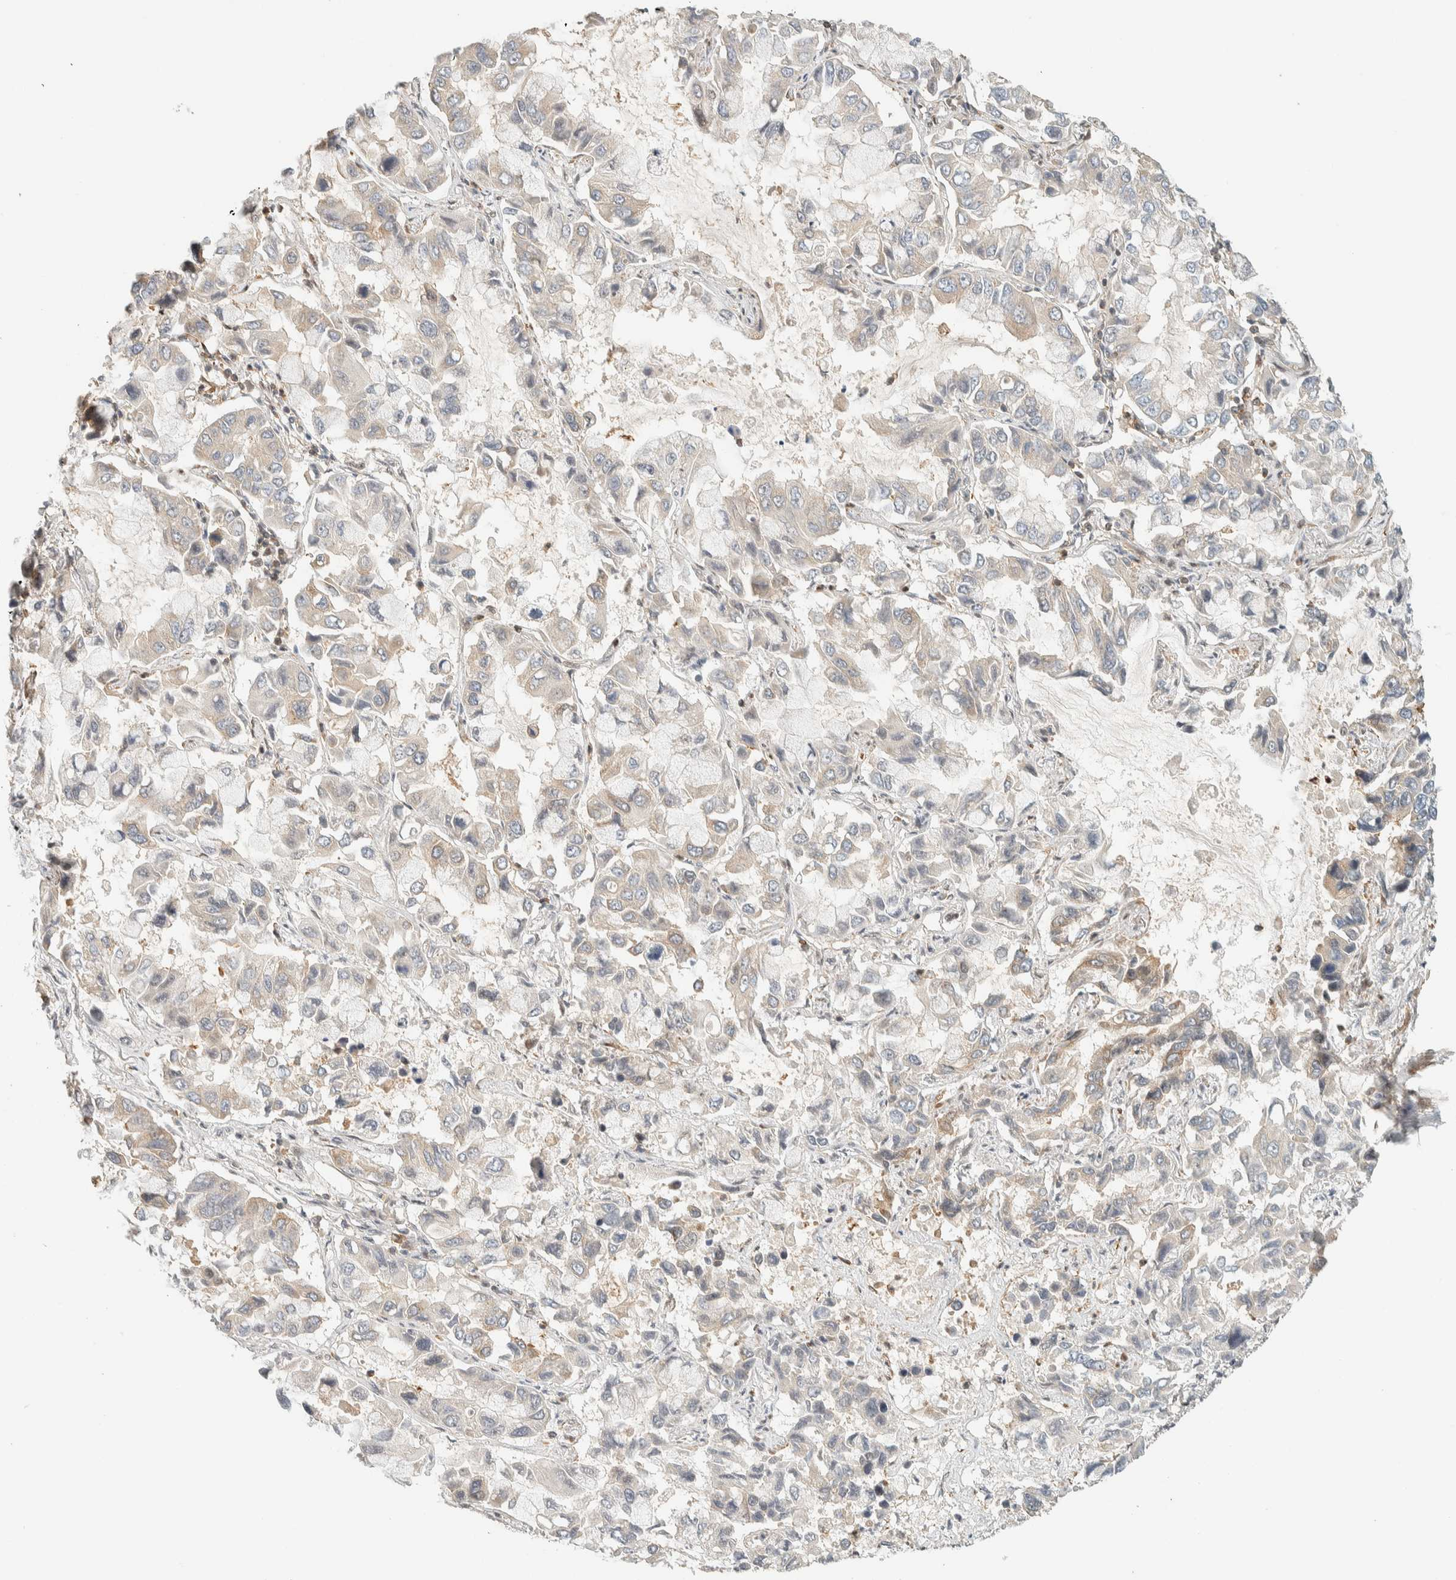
{"staining": {"intensity": "negative", "quantity": "none", "location": "none"}, "tissue": "lung cancer", "cell_type": "Tumor cells", "image_type": "cancer", "snomed": [{"axis": "morphology", "description": "Adenocarcinoma, NOS"}, {"axis": "topography", "description": "Lung"}], "caption": "An immunohistochemistry (IHC) image of lung cancer is shown. There is no staining in tumor cells of lung cancer. (Stains: DAB (3,3'-diaminobenzidine) immunohistochemistry with hematoxylin counter stain, Microscopy: brightfield microscopy at high magnification).", "gene": "ARFGEF1", "patient": {"sex": "male", "age": 64}}